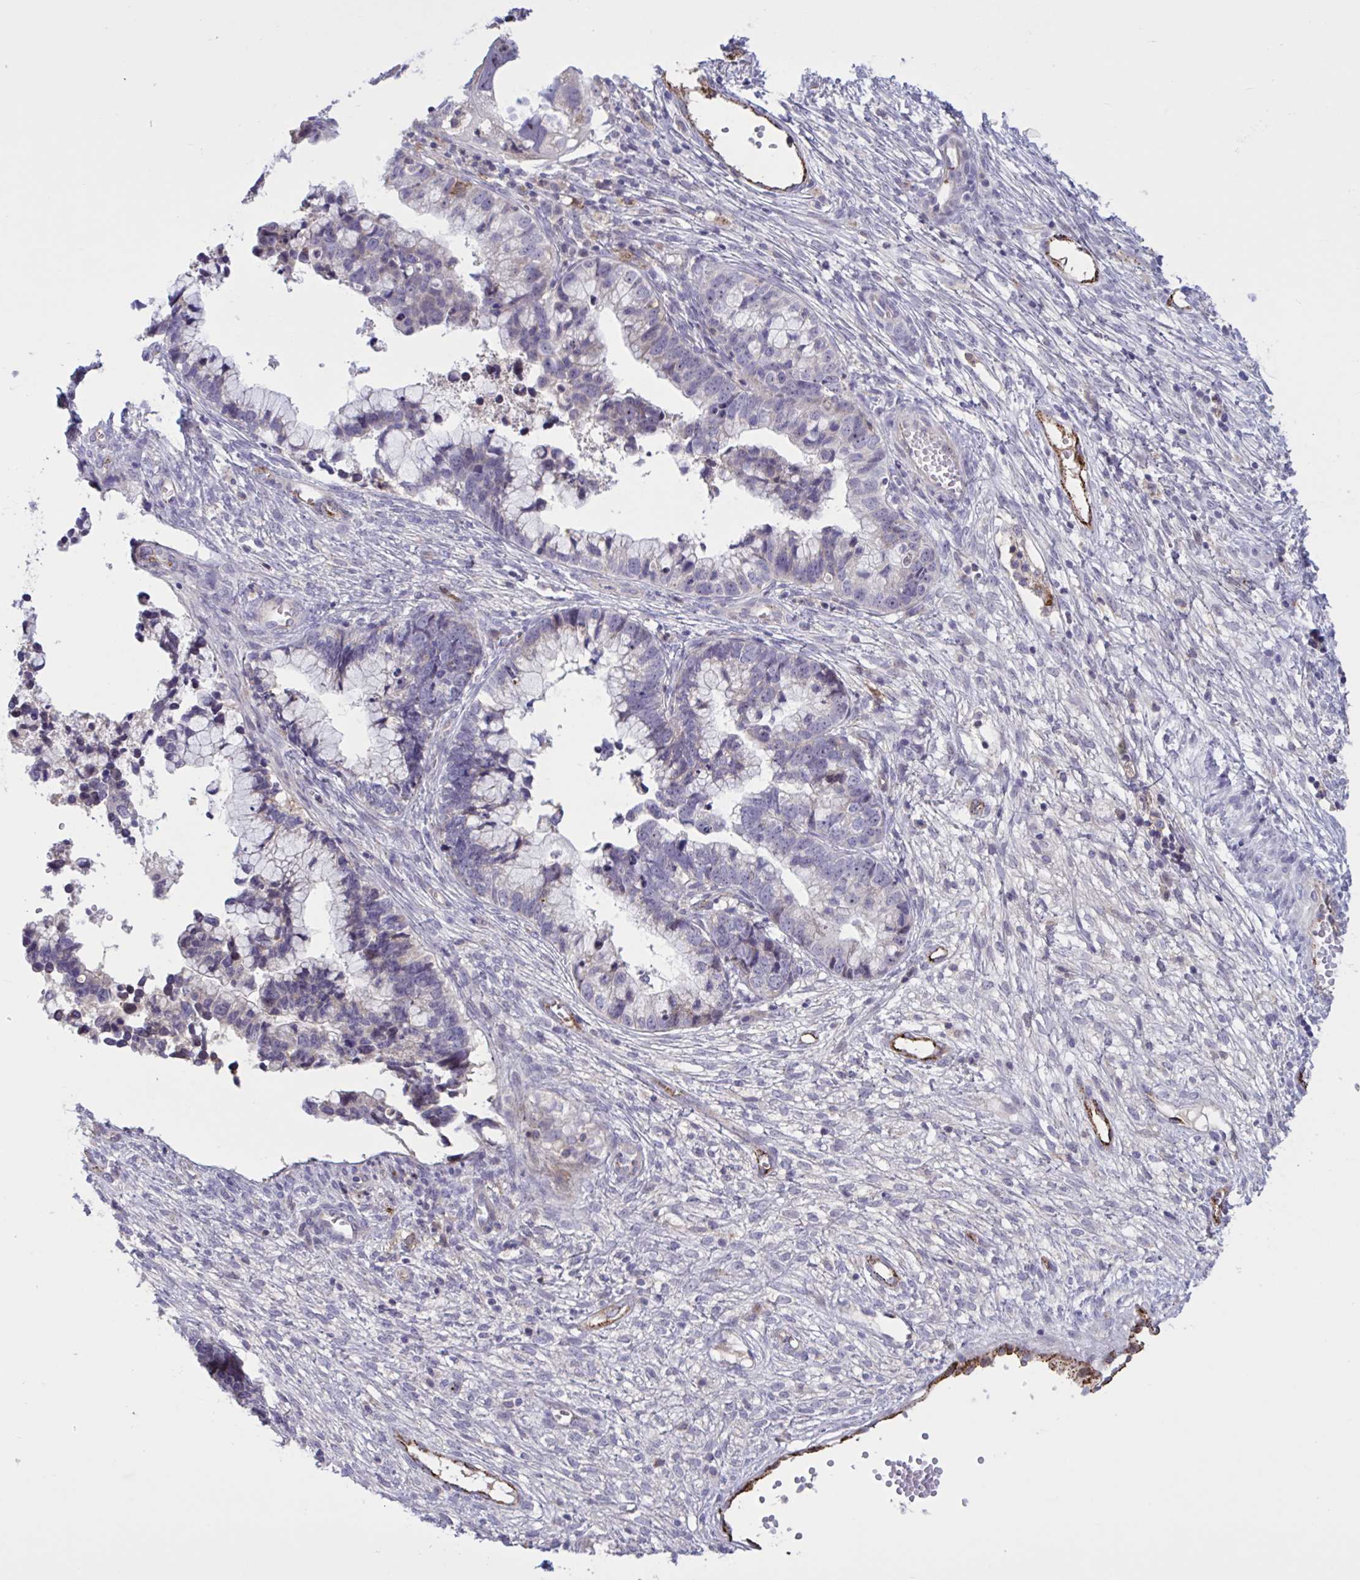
{"staining": {"intensity": "weak", "quantity": "<25%", "location": "cytoplasmic/membranous"}, "tissue": "cervical cancer", "cell_type": "Tumor cells", "image_type": "cancer", "snomed": [{"axis": "morphology", "description": "Adenocarcinoma, NOS"}, {"axis": "topography", "description": "Cervix"}], "caption": "Immunohistochemical staining of human cervical adenocarcinoma exhibits no significant staining in tumor cells.", "gene": "CD101", "patient": {"sex": "female", "age": 44}}